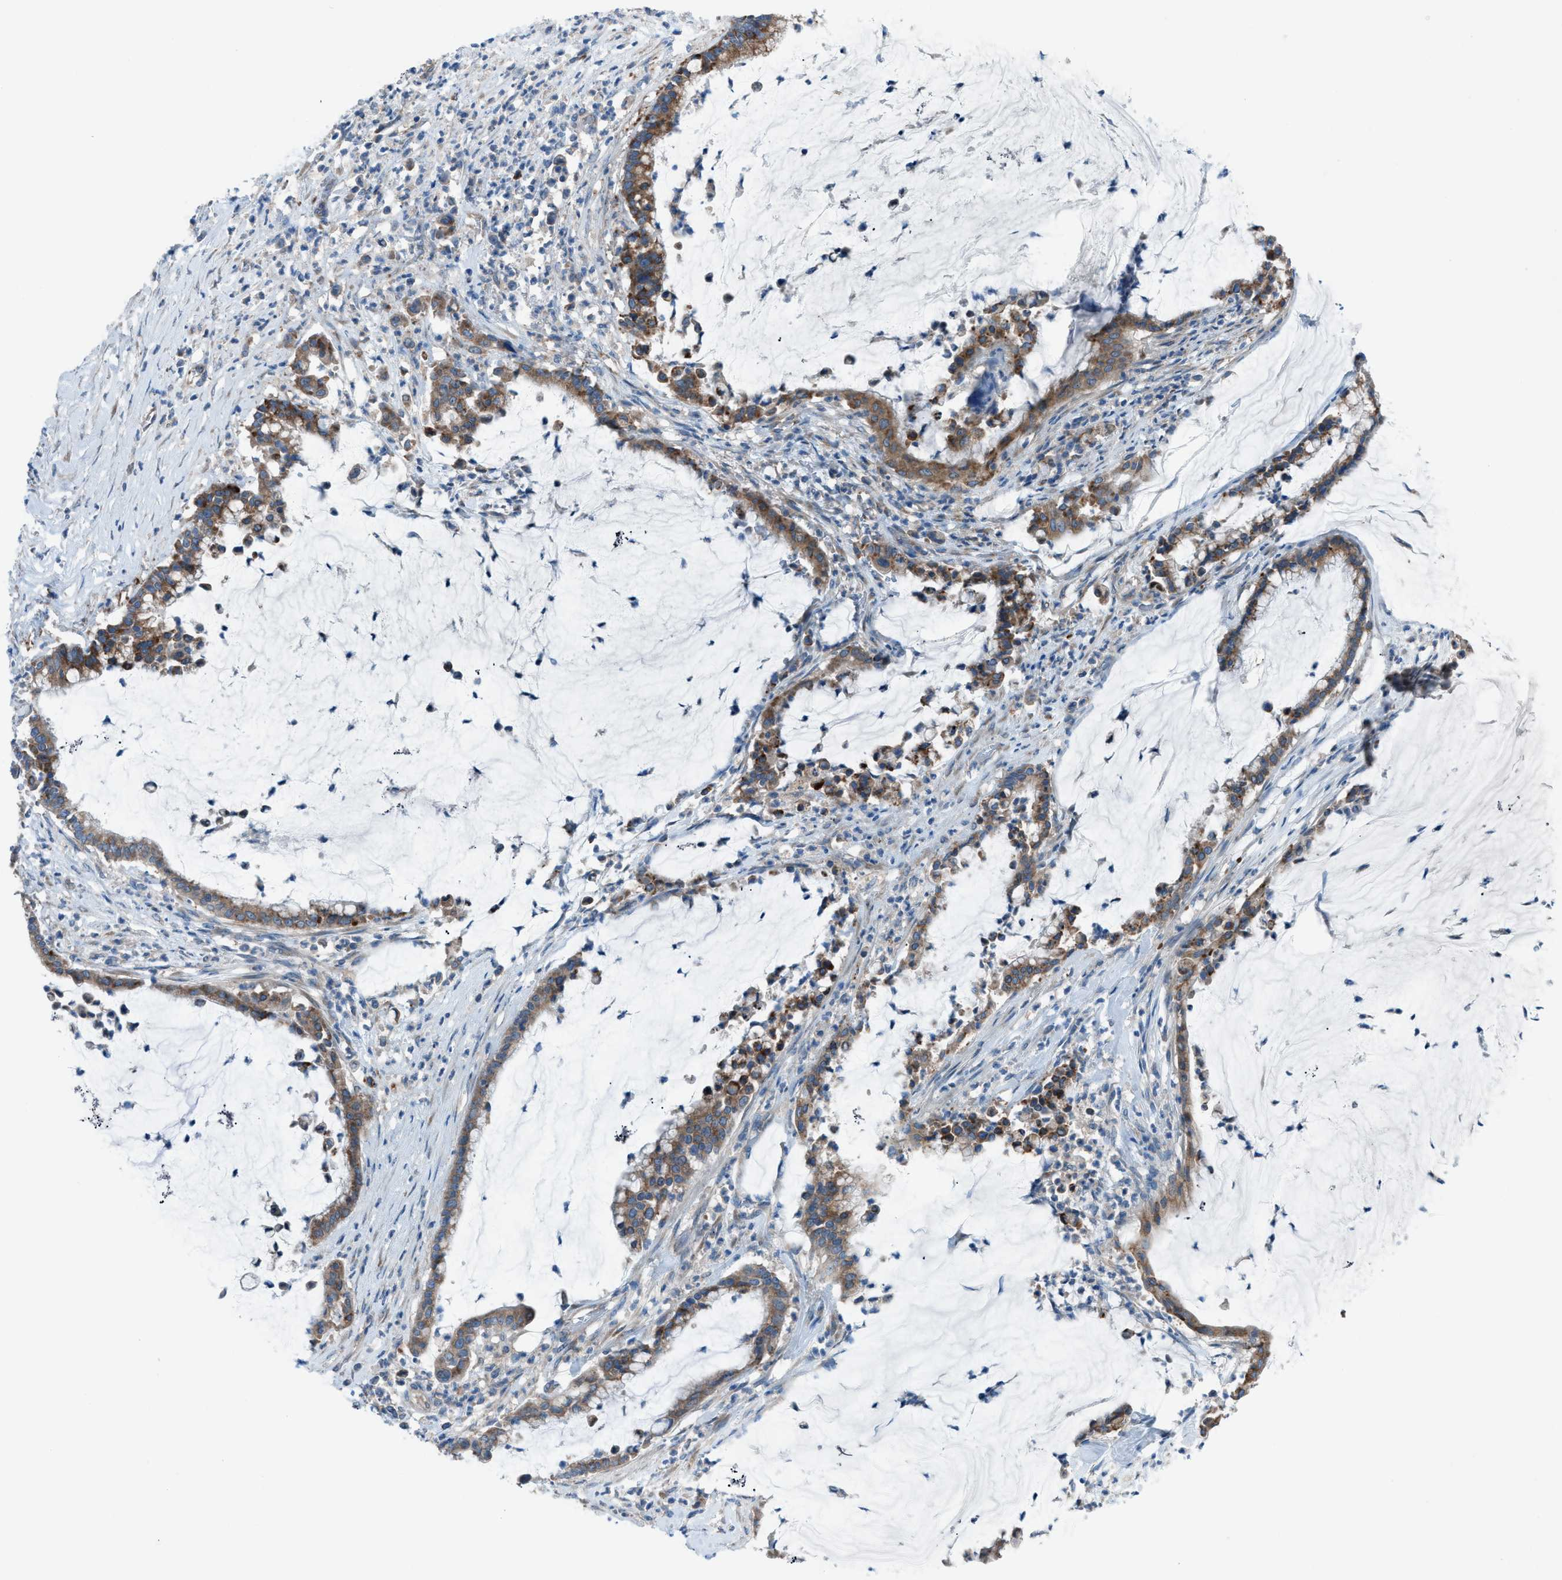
{"staining": {"intensity": "moderate", "quantity": ">75%", "location": "cytoplasmic/membranous"}, "tissue": "pancreatic cancer", "cell_type": "Tumor cells", "image_type": "cancer", "snomed": [{"axis": "morphology", "description": "Adenocarcinoma, NOS"}, {"axis": "topography", "description": "Pancreas"}], "caption": "Immunohistochemical staining of pancreatic cancer reveals medium levels of moderate cytoplasmic/membranous expression in approximately >75% of tumor cells.", "gene": "HEG1", "patient": {"sex": "male", "age": 41}}